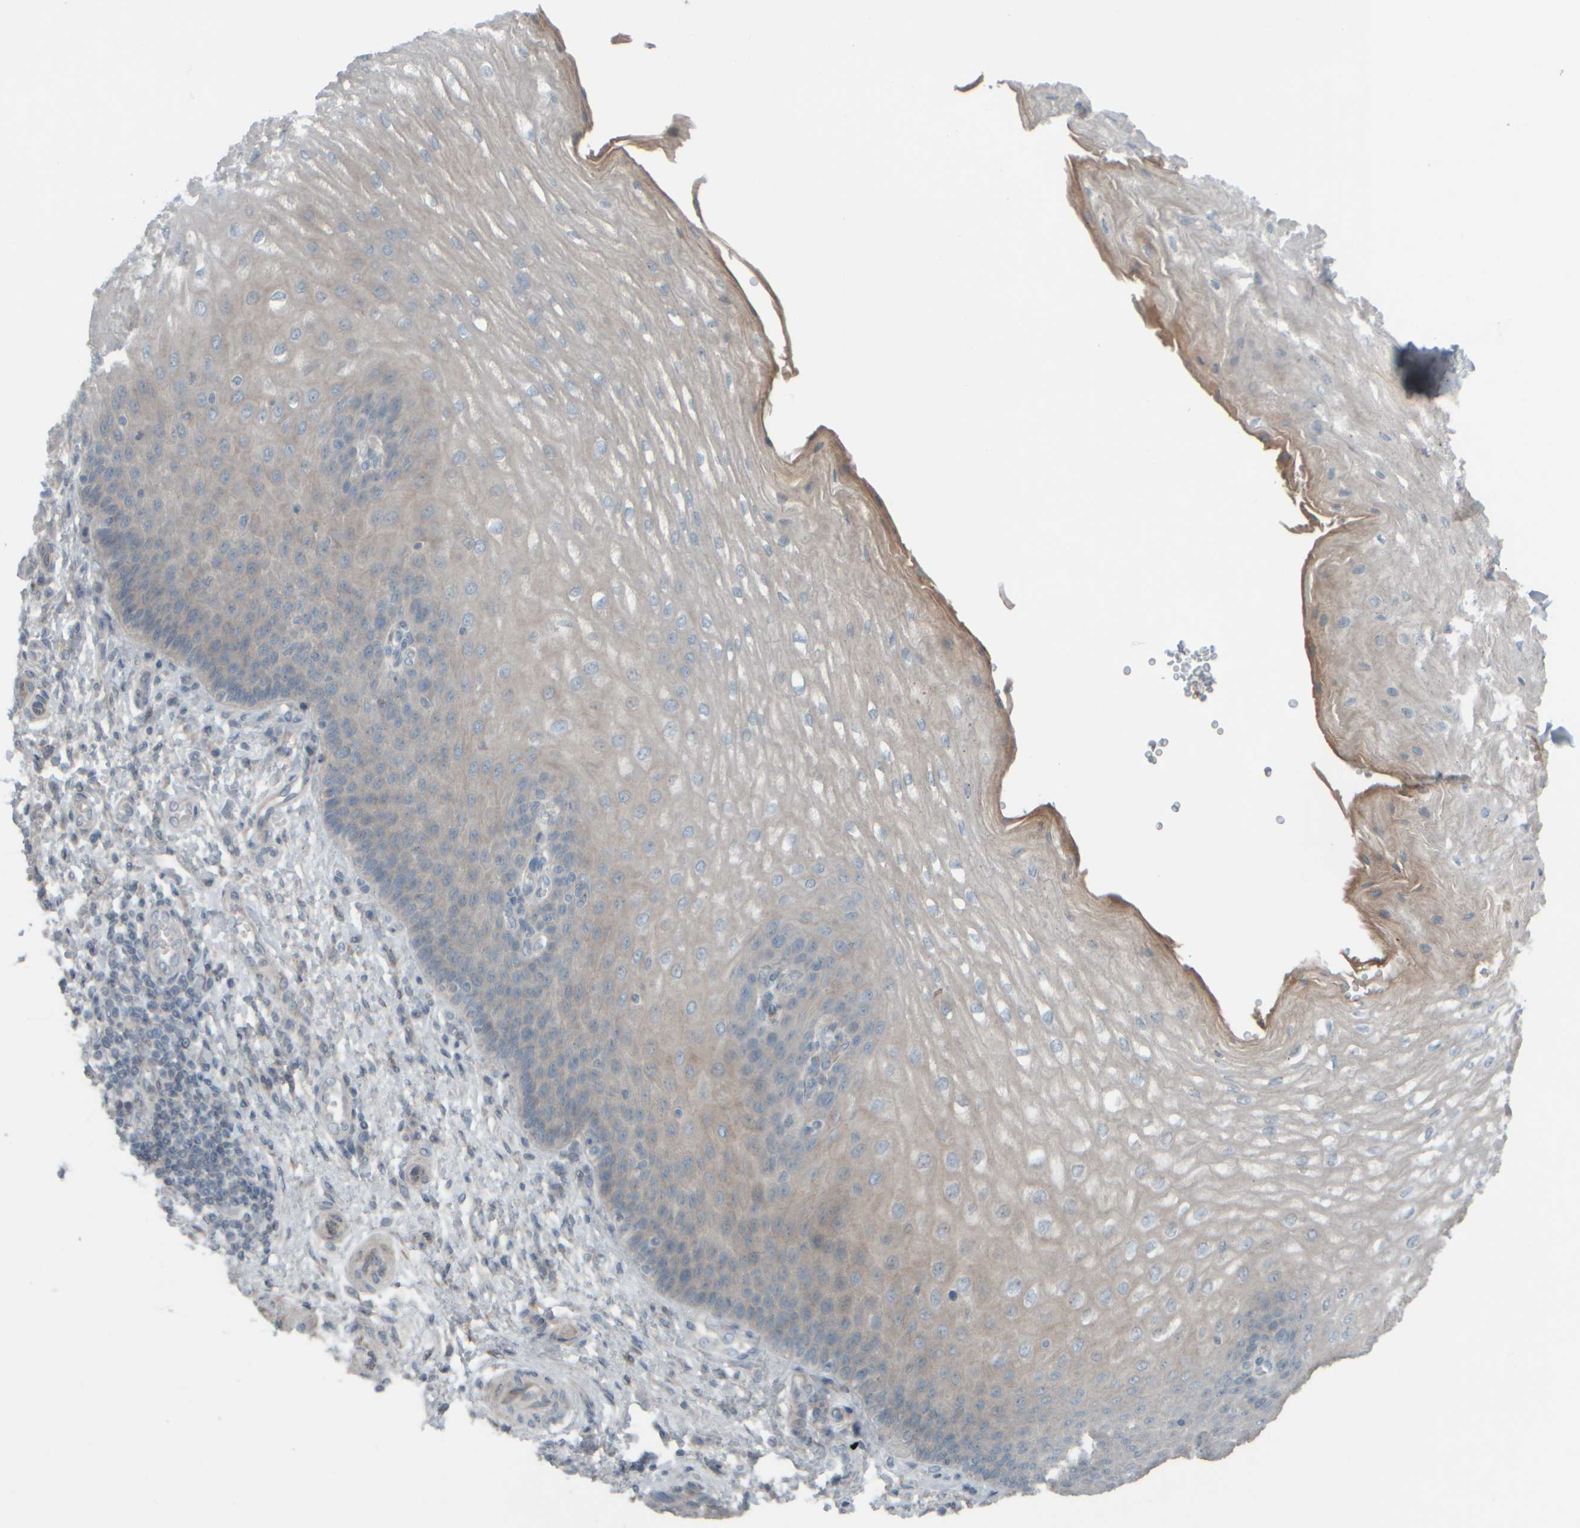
{"staining": {"intensity": "weak", "quantity": "25%-75%", "location": "cytoplasmic/membranous"}, "tissue": "esophagus", "cell_type": "Squamous epithelial cells", "image_type": "normal", "snomed": [{"axis": "morphology", "description": "Normal tissue, NOS"}, {"axis": "topography", "description": "Esophagus"}], "caption": "Protein expression analysis of benign esophagus reveals weak cytoplasmic/membranous staining in about 25%-75% of squamous epithelial cells.", "gene": "HGS", "patient": {"sex": "male", "age": 54}}